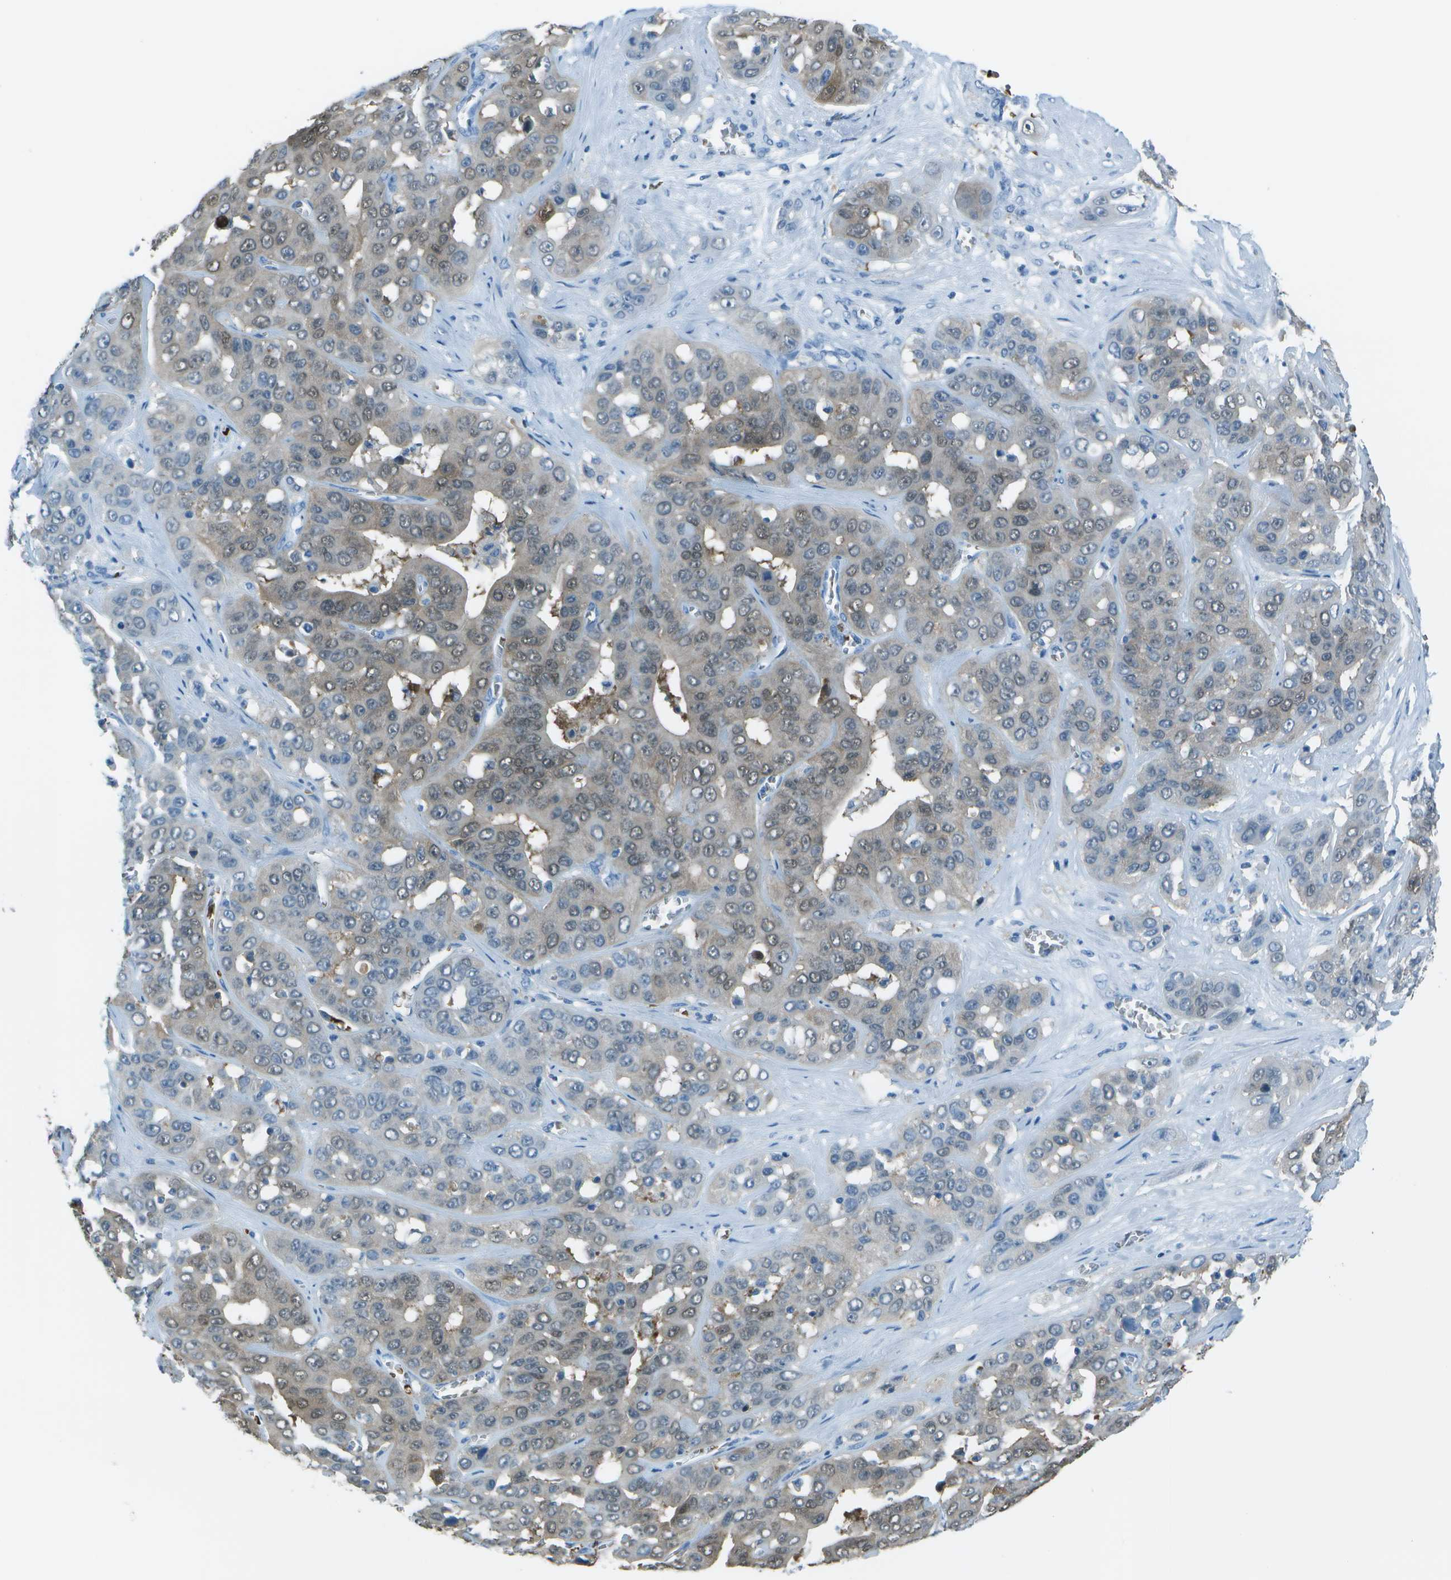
{"staining": {"intensity": "weak", "quantity": "25%-75%", "location": "cytoplasmic/membranous,nuclear"}, "tissue": "liver cancer", "cell_type": "Tumor cells", "image_type": "cancer", "snomed": [{"axis": "morphology", "description": "Cholangiocarcinoma"}, {"axis": "topography", "description": "Liver"}], "caption": "Liver cancer (cholangiocarcinoma) stained for a protein (brown) displays weak cytoplasmic/membranous and nuclear positive positivity in approximately 25%-75% of tumor cells.", "gene": "ASL", "patient": {"sex": "female", "age": 52}}